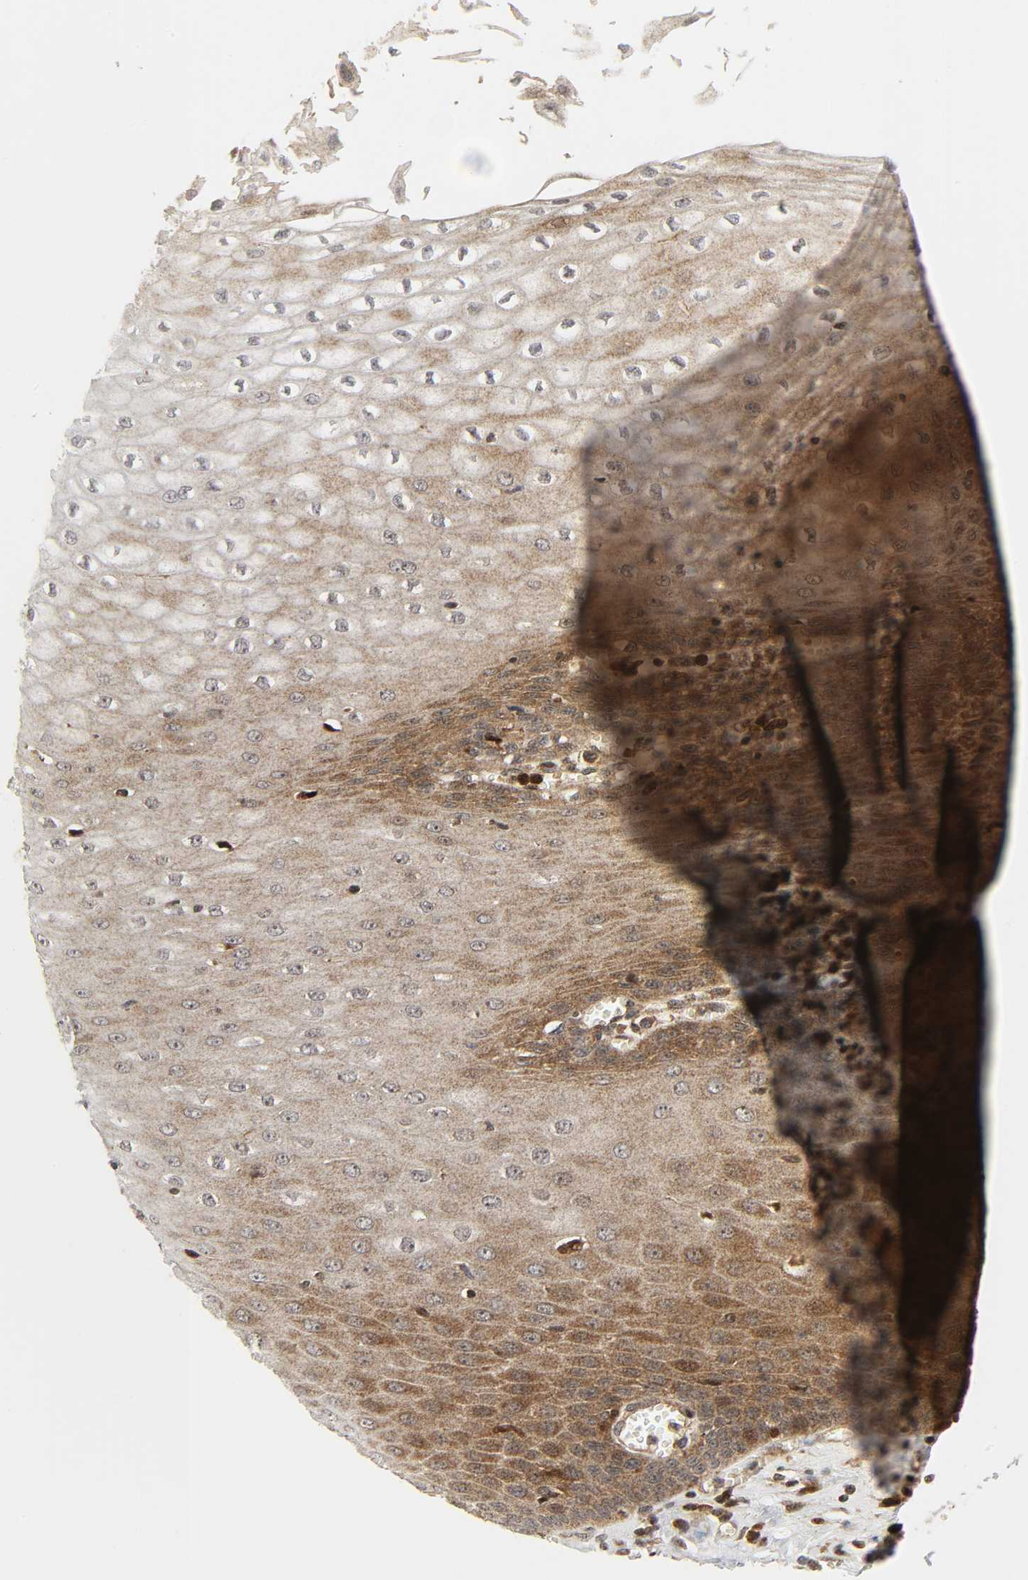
{"staining": {"intensity": "strong", "quantity": ">75%", "location": "cytoplasmic/membranous"}, "tissue": "esophagus", "cell_type": "Squamous epithelial cells", "image_type": "normal", "snomed": [{"axis": "morphology", "description": "Normal tissue, NOS"}, {"axis": "morphology", "description": "Squamous cell carcinoma, NOS"}, {"axis": "topography", "description": "Esophagus"}], "caption": "This is an image of immunohistochemistry (IHC) staining of benign esophagus, which shows strong expression in the cytoplasmic/membranous of squamous epithelial cells.", "gene": "CHUK", "patient": {"sex": "male", "age": 65}}